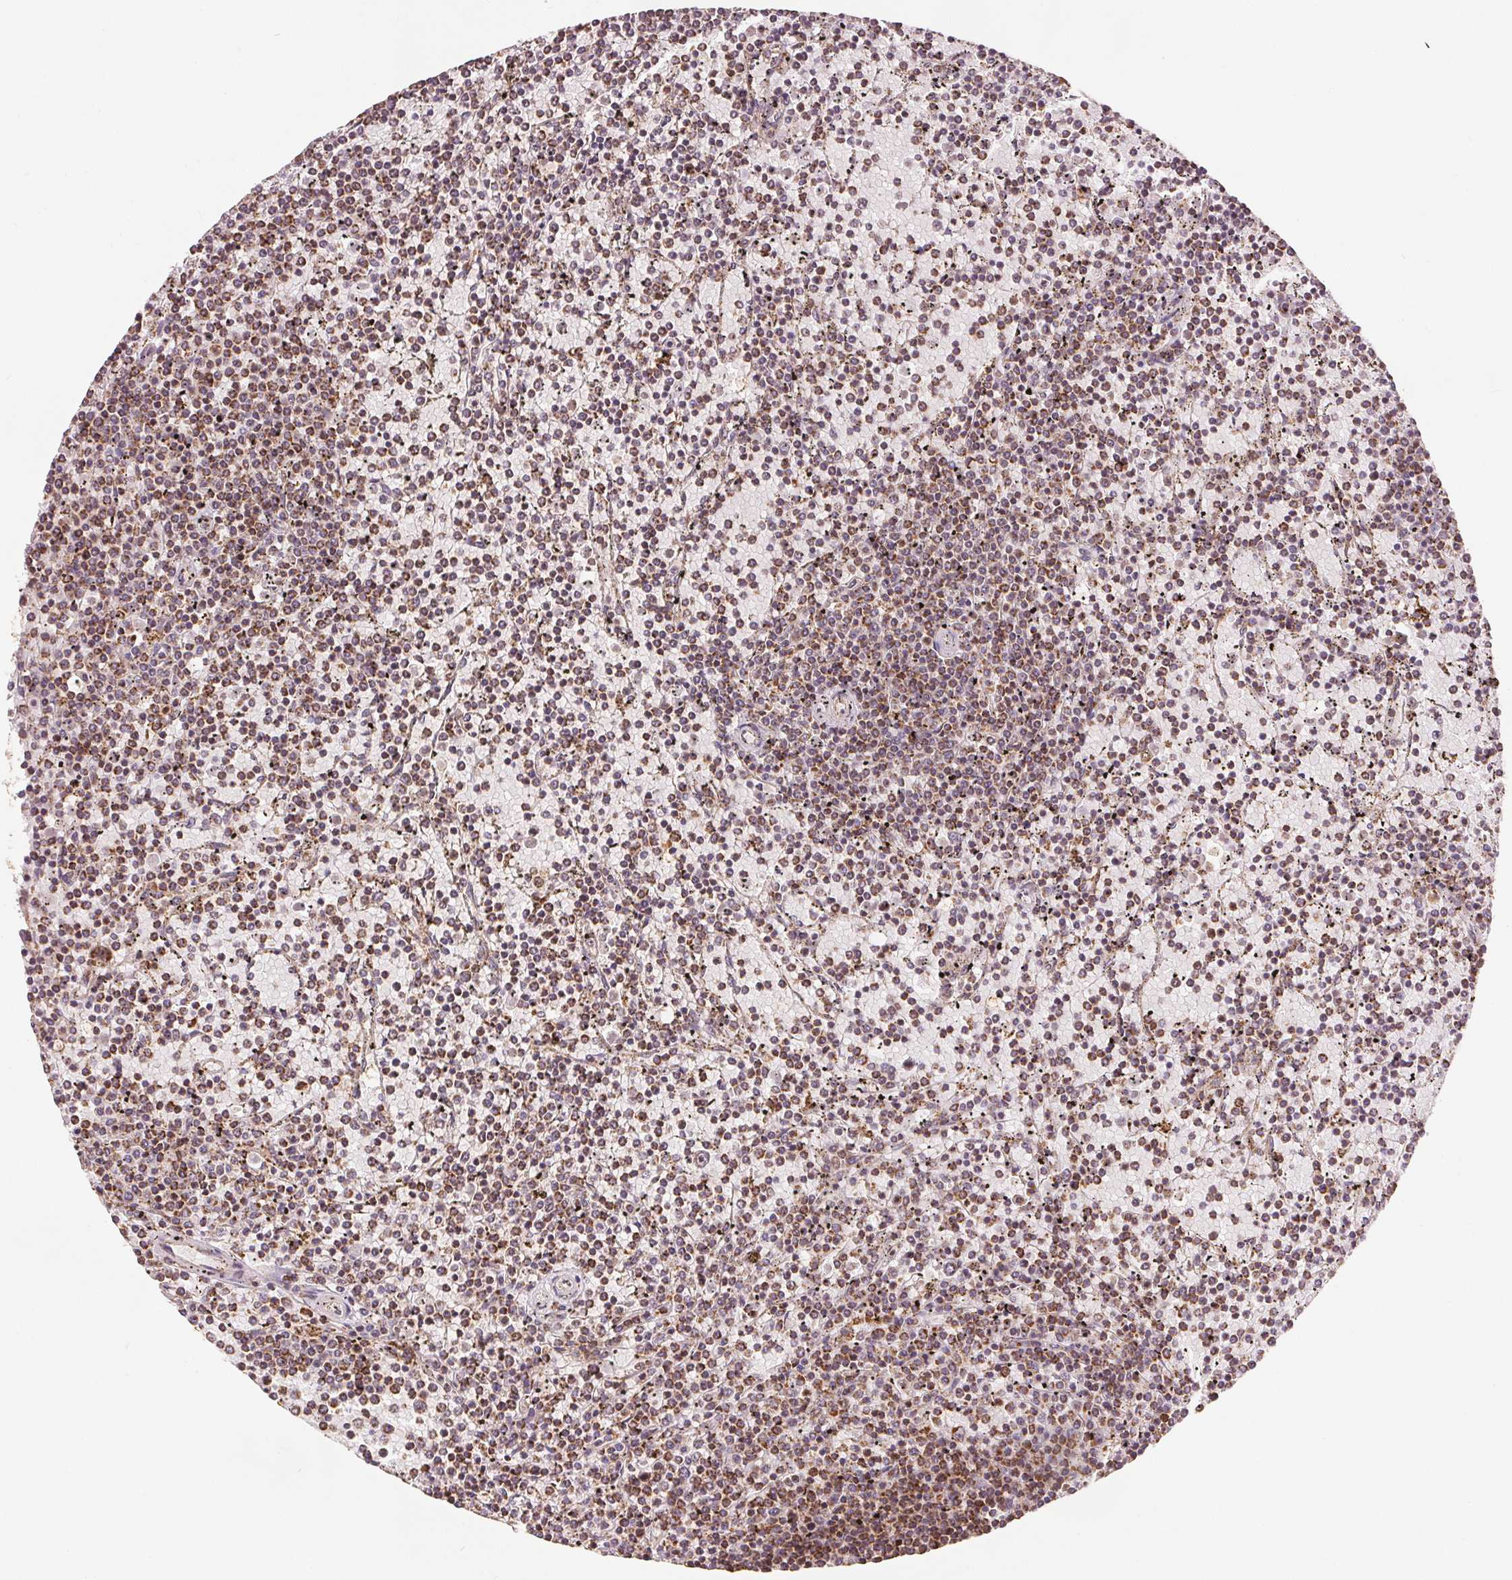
{"staining": {"intensity": "moderate", "quantity": ">75%", "location": "cytoplasmic/membranous"}, "tissue": "lymphoma", "cell_type": "Tumor cells", "image_type": "cancer", "snomed": [{"axis": "morphology", "description": "Malignant lymphoma, non-Hodgkin's type, Low grade"}, {"axis": "topography", "description": "Spleen"}], "caption": "Immunohistochemistry (IHC) photomicrograph of malignant lymphoma, non-Hodgkin's type (low-grade) stained for a protein (brown), which displays medium levels of moderate cytoplasmic/membranous staining in about >75% of tumor cells.", "gene": "SDHB", "patient": {"sex": "female", "age": 77}}